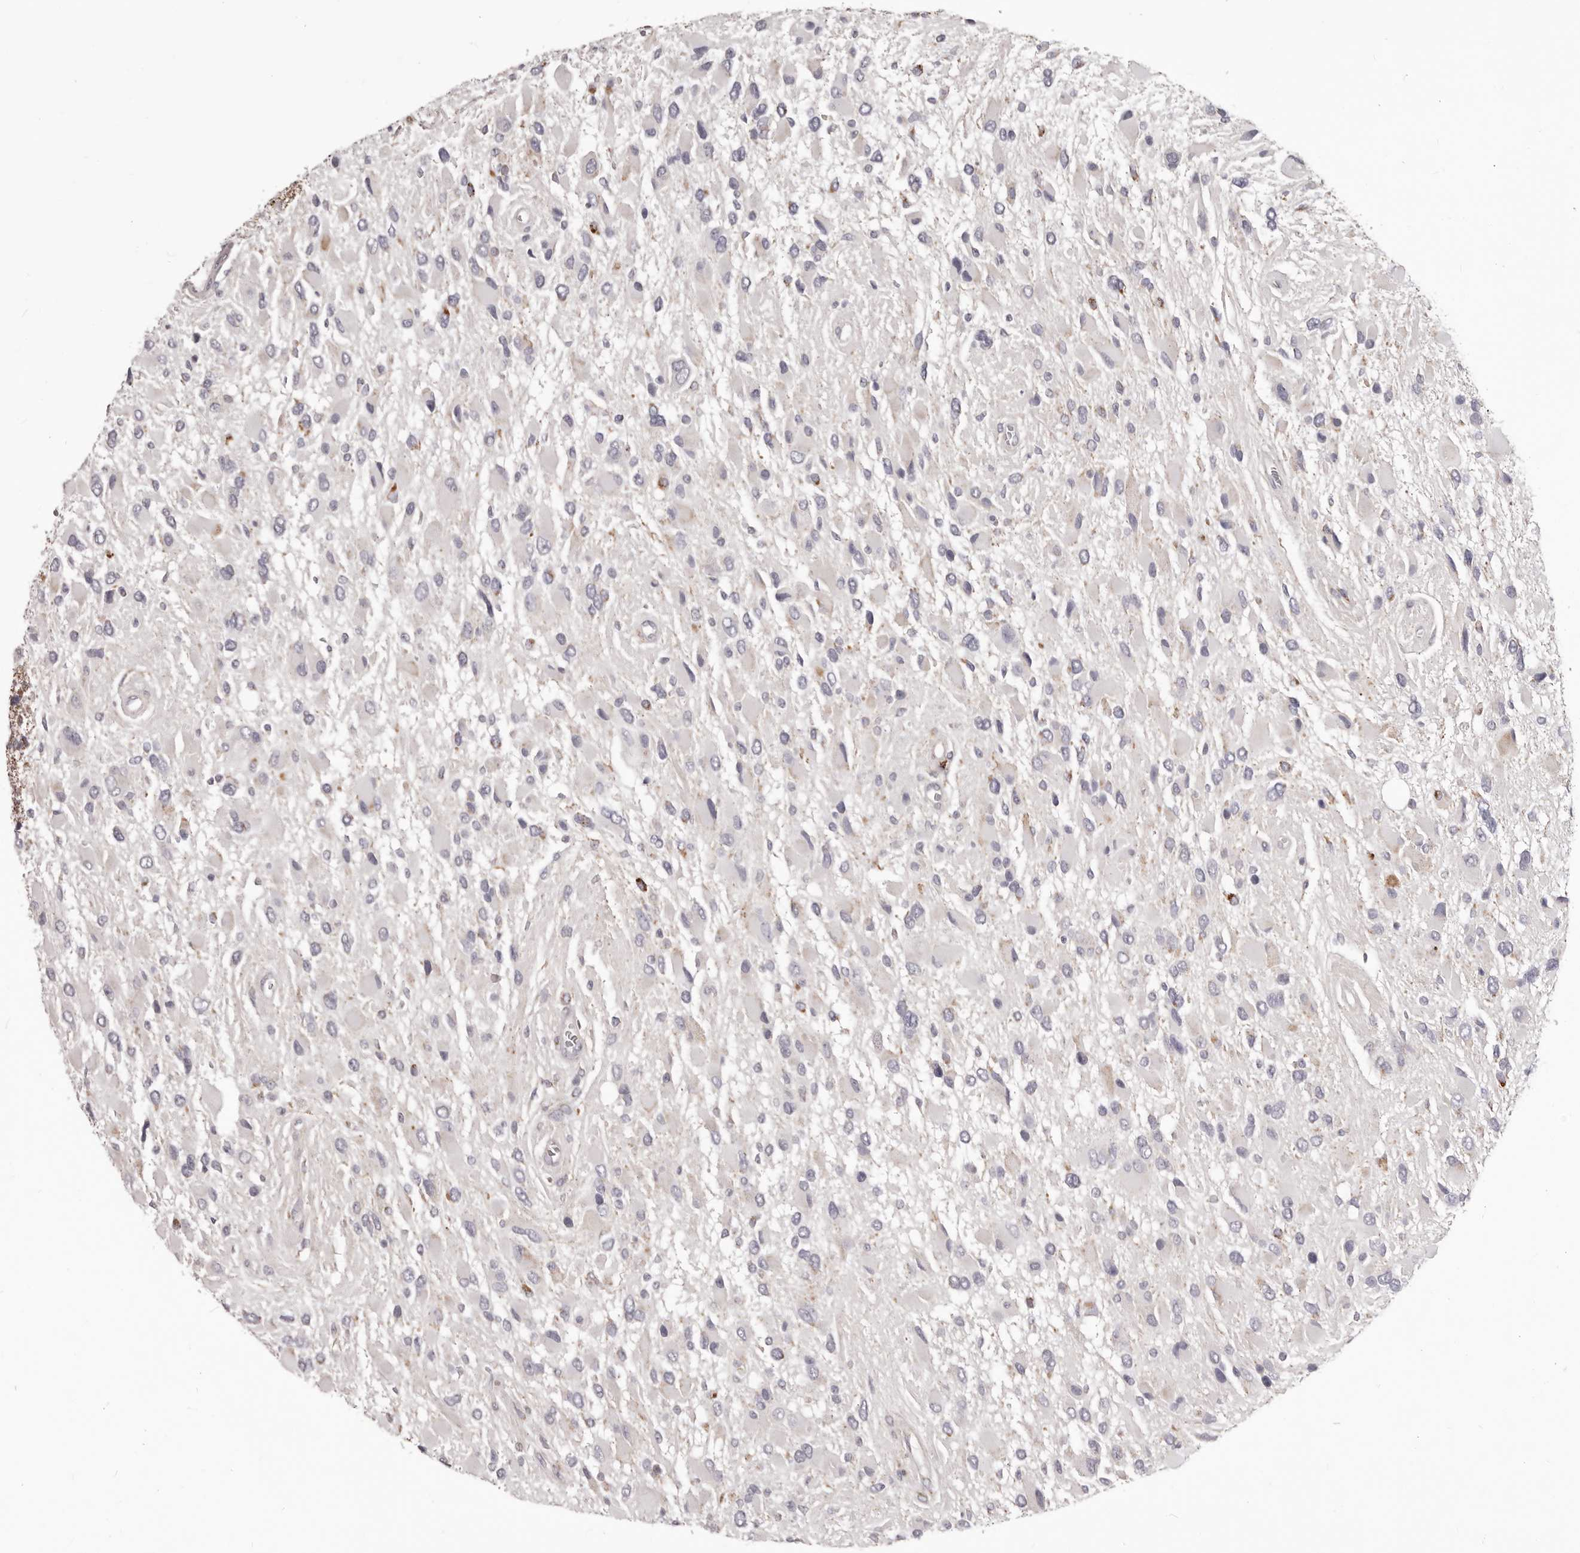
{"staining": {"intensity": "negative", "quantity": "none", "location": "none"}, "tissue": "glioma", "cell_type": "Tumor cells", "image_type": "cancer", "snomed": [{"axis": "morphology", "description": "Glioma, malignant, High grade"}, {"axis": "topography", "description": "Brain"}], "caption": "Protein analysis of glioma demonstrates no significant expression in tumor cells. The staining is performed using DAB brown chromogen with nuclei counter-stained in using hematoxylin.", "gene": "PRMT2", "patient": {"sex": "male", "age": 53}}